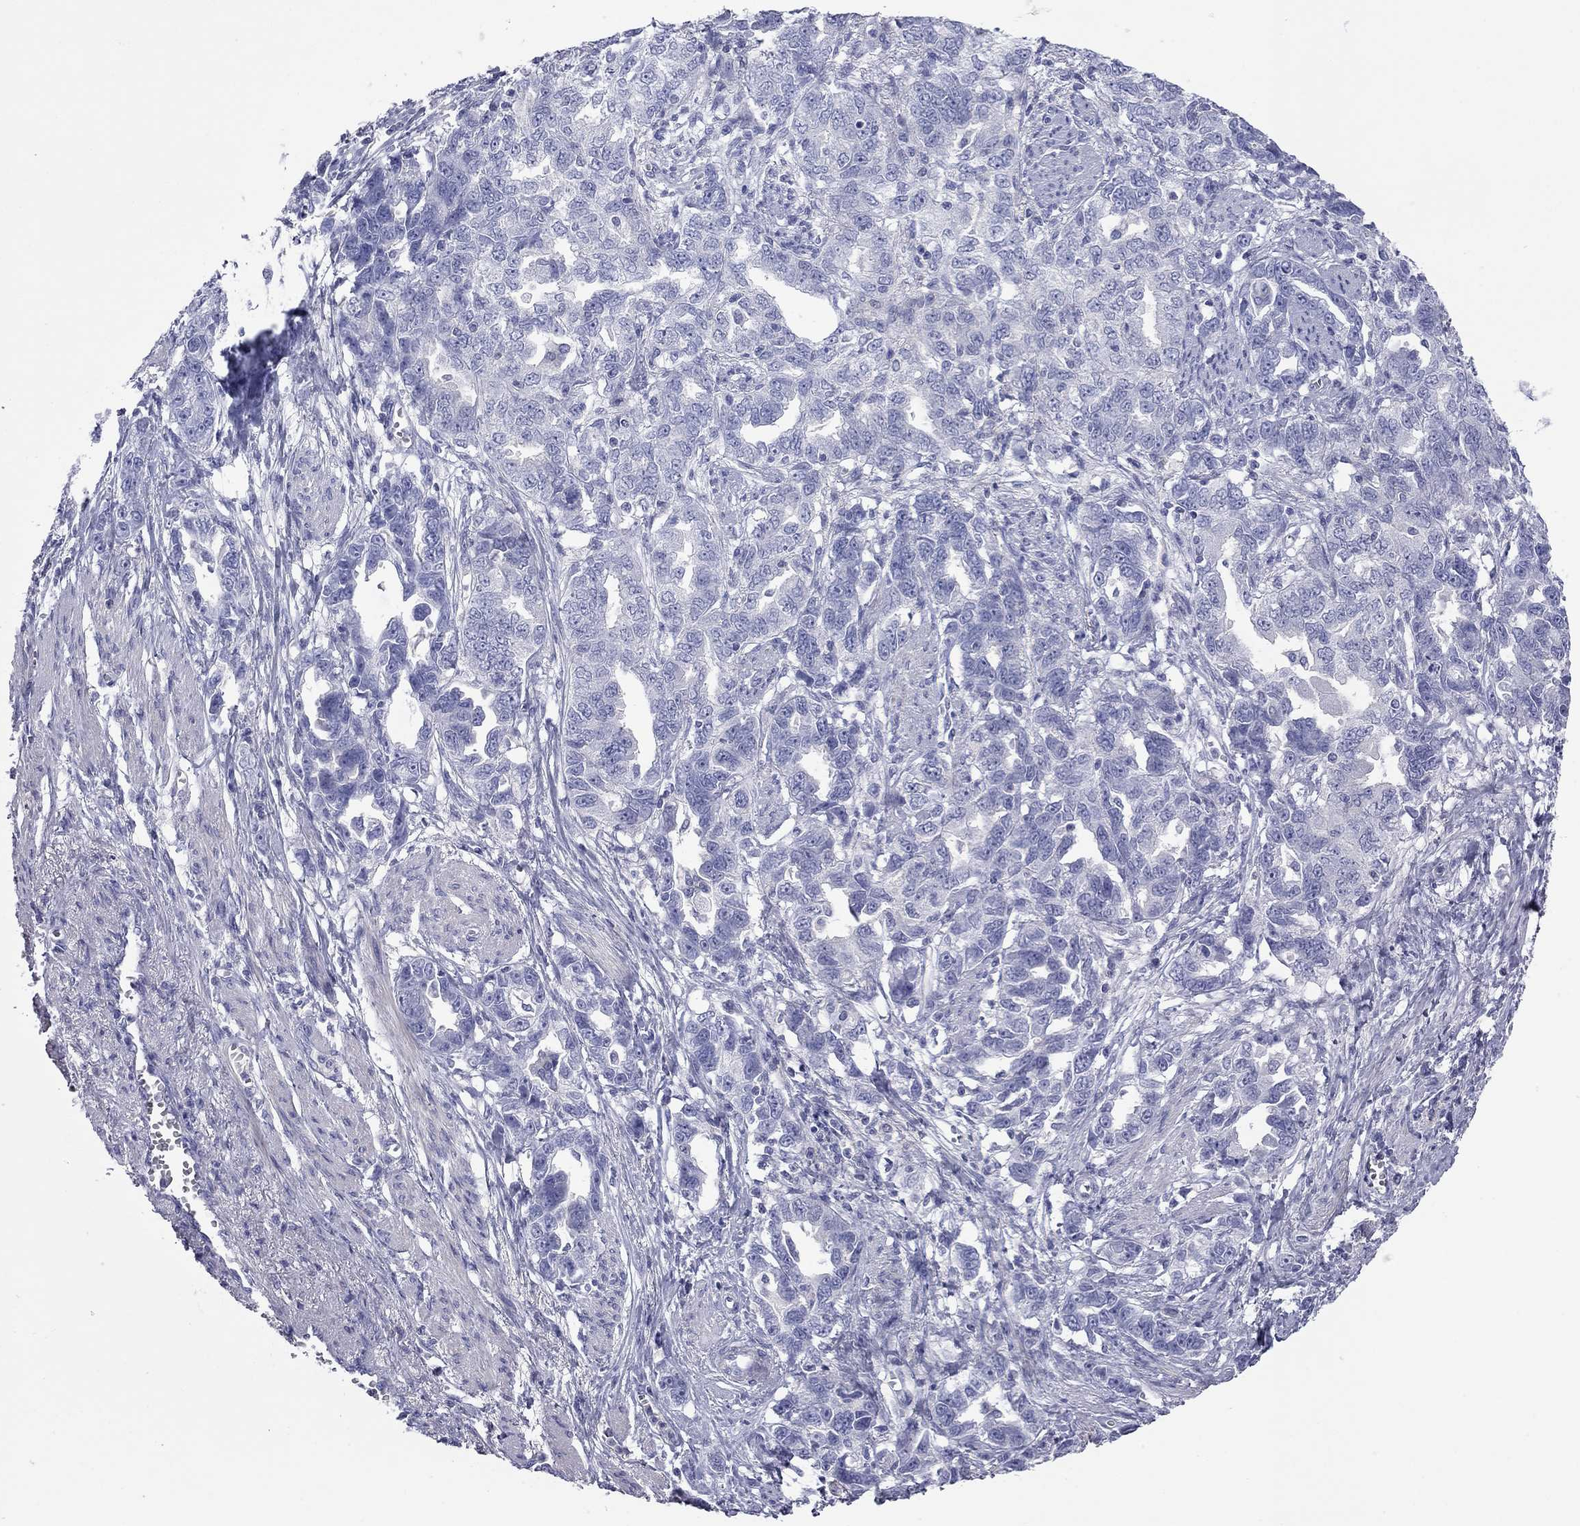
{"staining": {"intensity": "negative", "quantity": "none", "location": "none"}, "tissue": "ovarian cancer", "cell_type": "Tumor cells", "image_type": "cancer", "snomed": [{"axis": "morphology", "description": "Cystadenocarcinoma, serous, NOS"}, {"axis": "topography", "description": "Ovary"}], "caption": "This micrograph is of ovarian cancer stained with immunohistochemistry (IHC) to label a protein in brown with the nuclei are counter-stained blue. There is no staining in tumor cells.", "gene": "ACTL7B", "patient": {"sex": "female", "age": 51}}